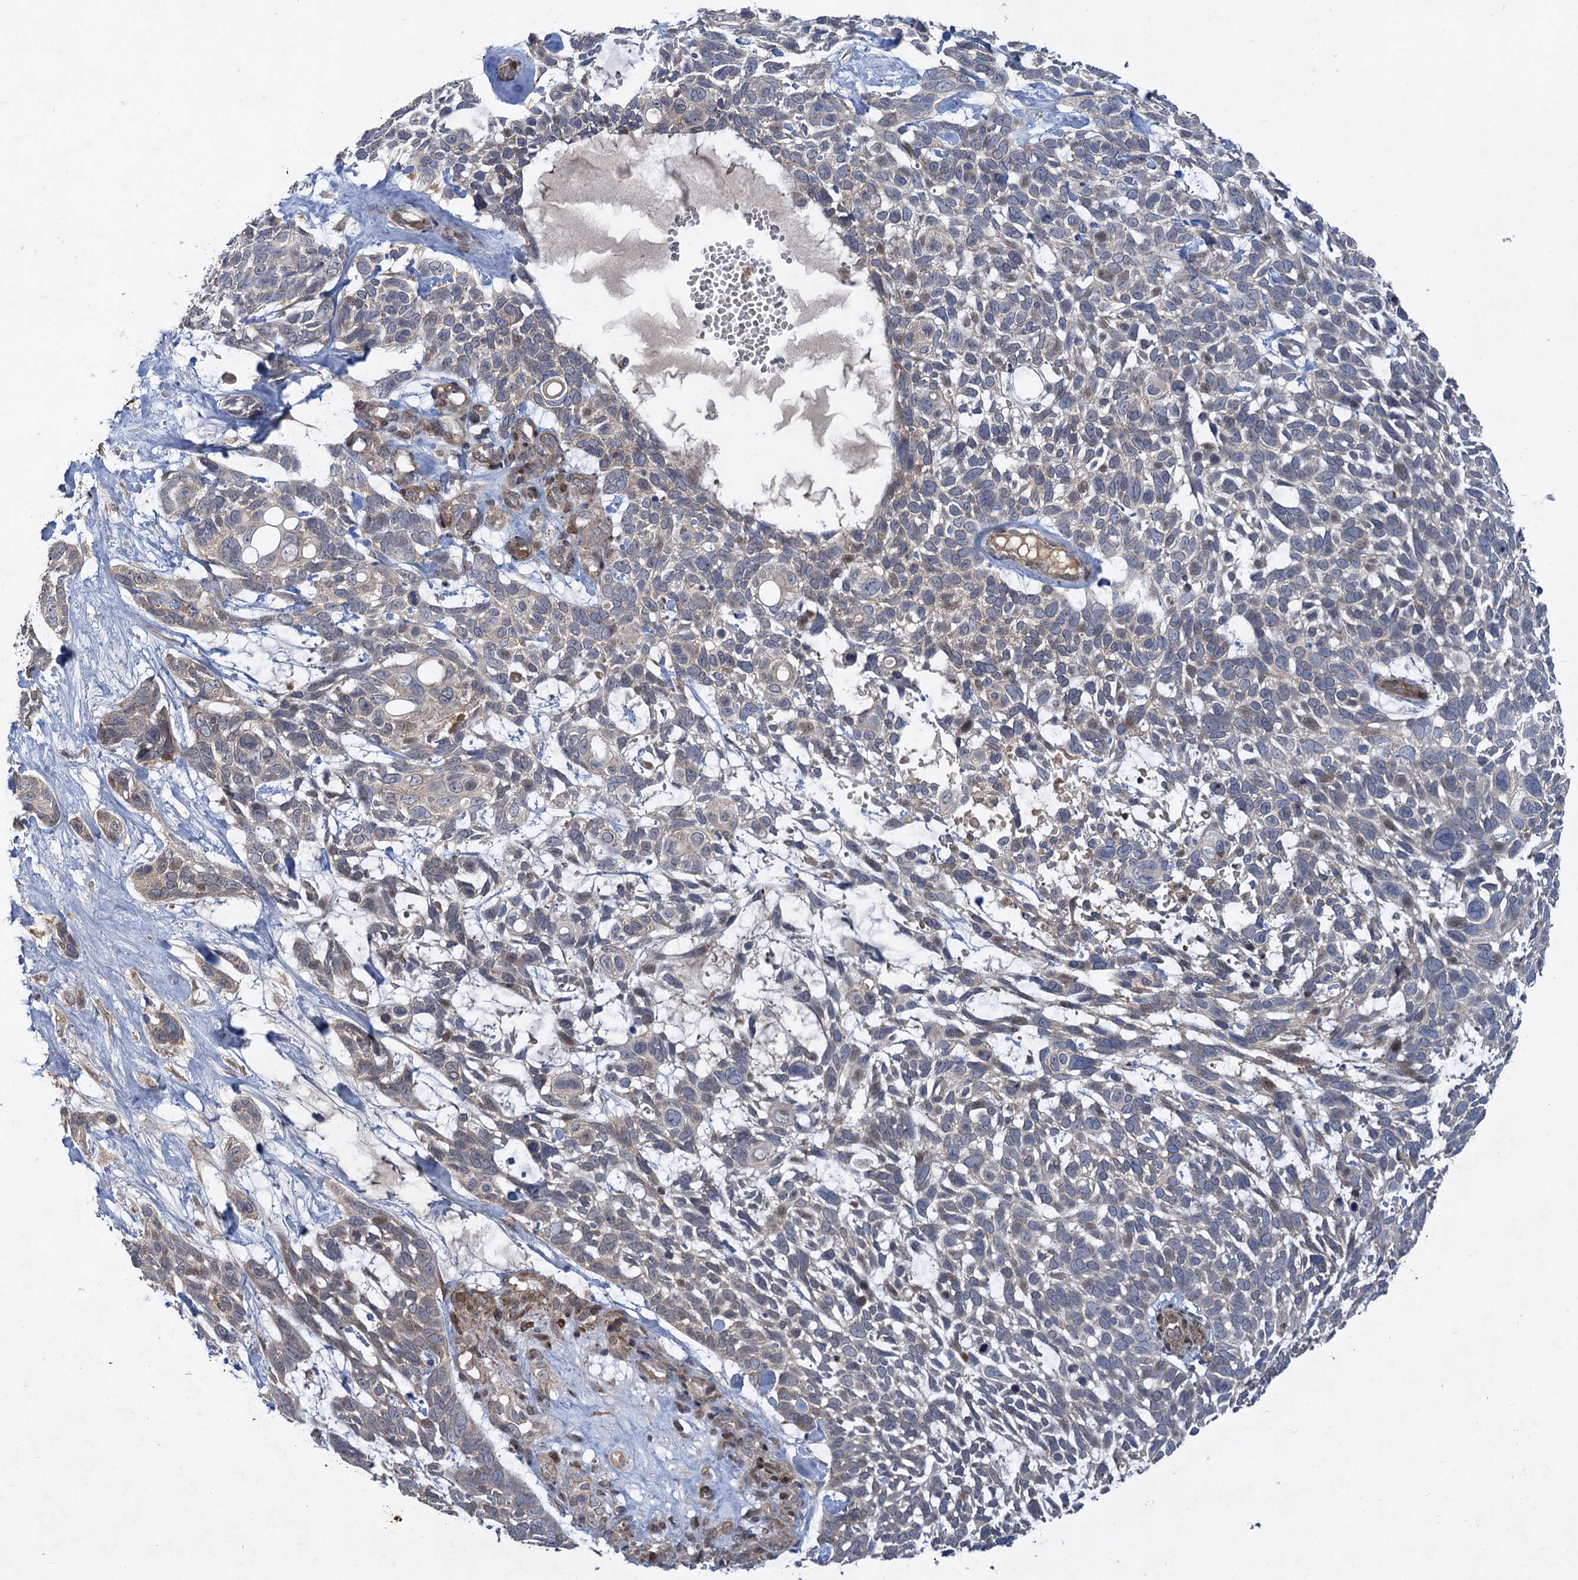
{"staining": {"intensity": "negative", "quantity": "none", "location": "none"}, "tissue": "skin cancer", "cell_type": "Tumor cells", "image_type": "cancer", "snomed": [{"axis": "morphology", "description": "Basal cell carcinoma"}, {"axis": "topography", "description": "Skin"}], "caption": "Skin cancer was stained to show a protein in brown. There is no significant positivity in tumor cells.", "gene": "NUDT22", "patient": {"sex": "male", "age": 88}}